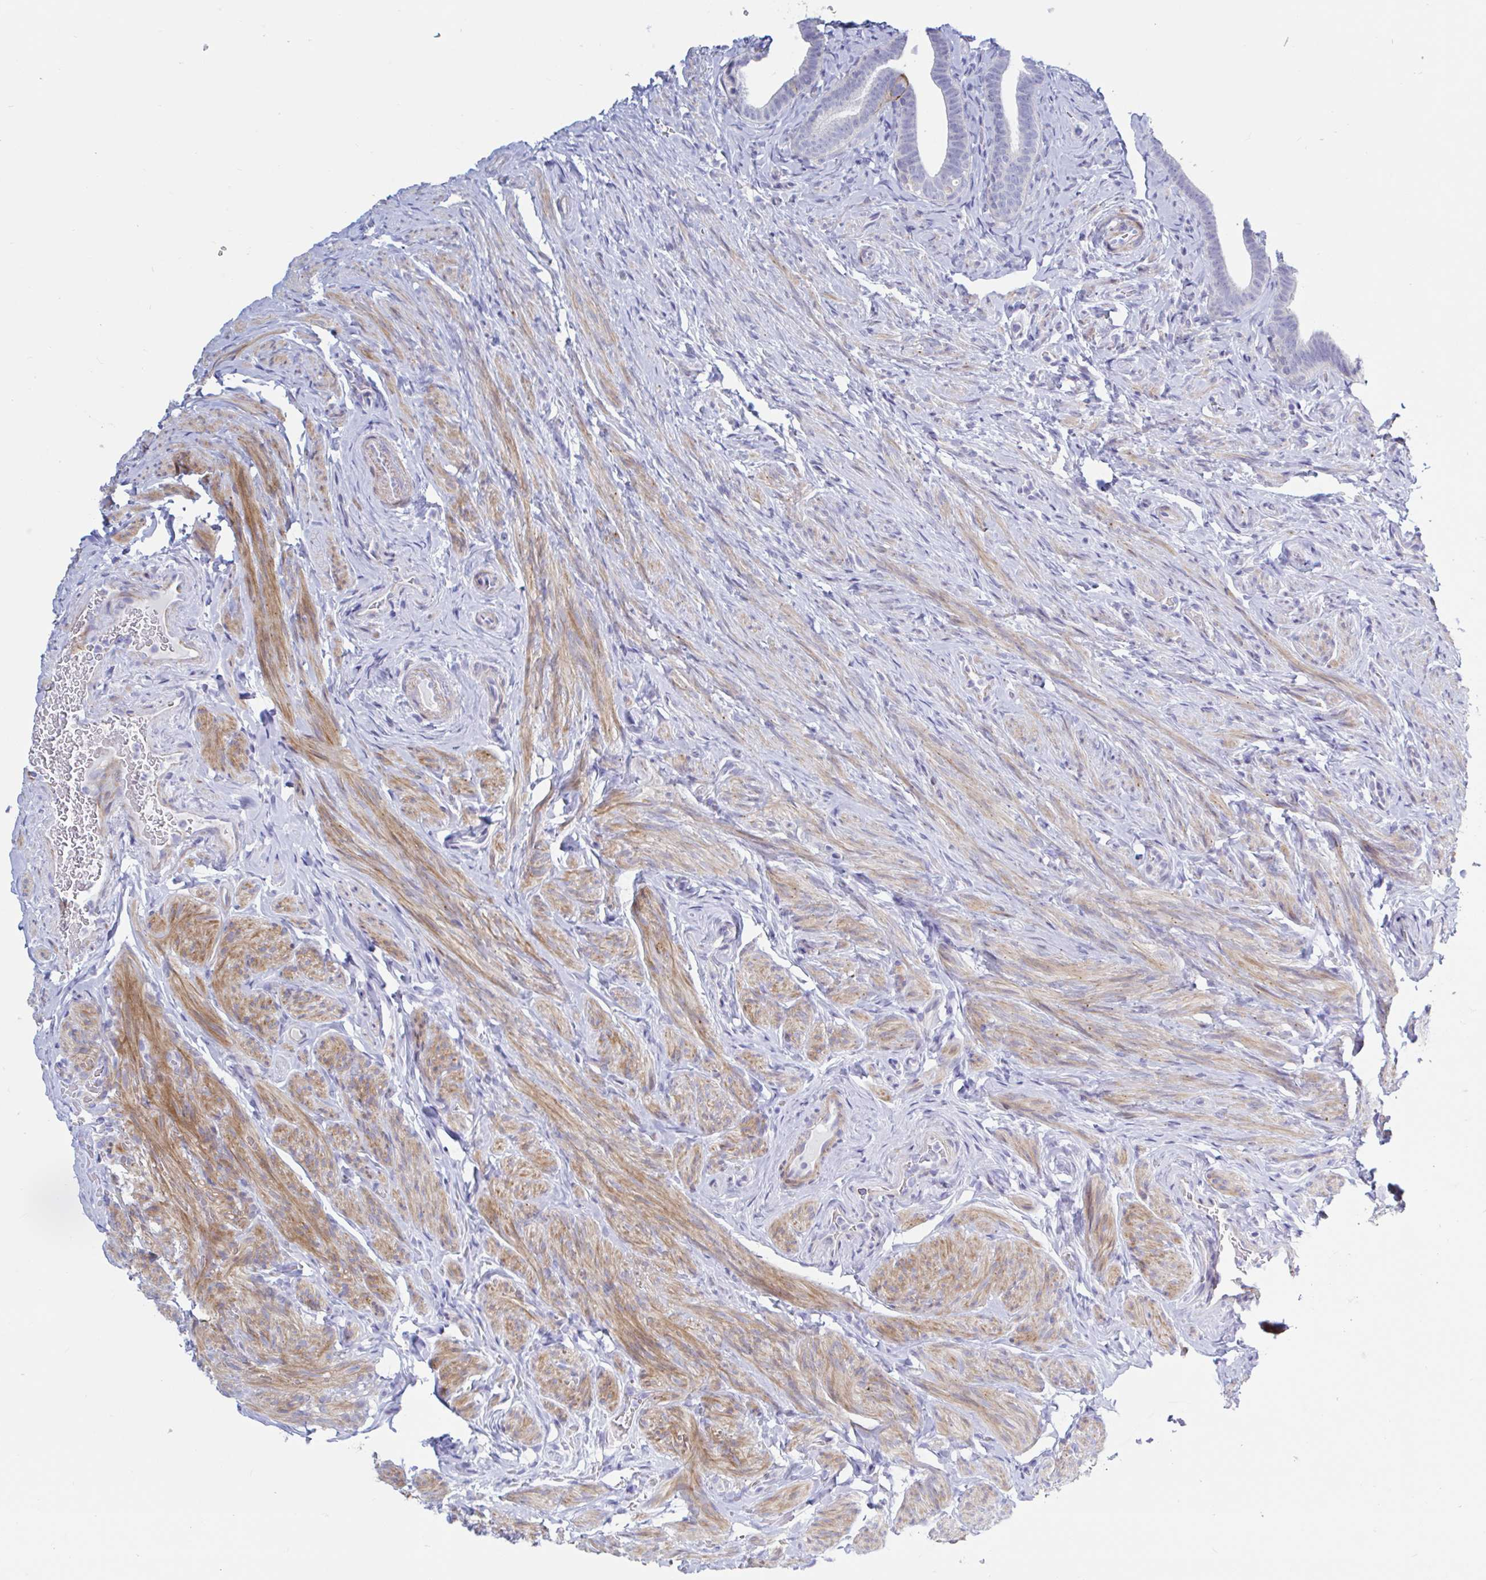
{"staining": {"intensity": "negative", "quantity": "none", "location": "none"}, "tissue": "fallopian tube", "cell_type": "Glandular cells", "image_type": "normal", "snomed": [{"axis": "morphology", "description": "Normal tissue, NOS"}, {"axis": "topography", "description": "Fallopian tube"}], "caption": "Immunohistochemistry (IHC) image of unremarkable fallopian tube: human fallopian tube stained with DAB shows no significant protein staining in glandular cells.", "gene": "ENSG00000271254", "patient": {"sex": "female", "age": 69}}